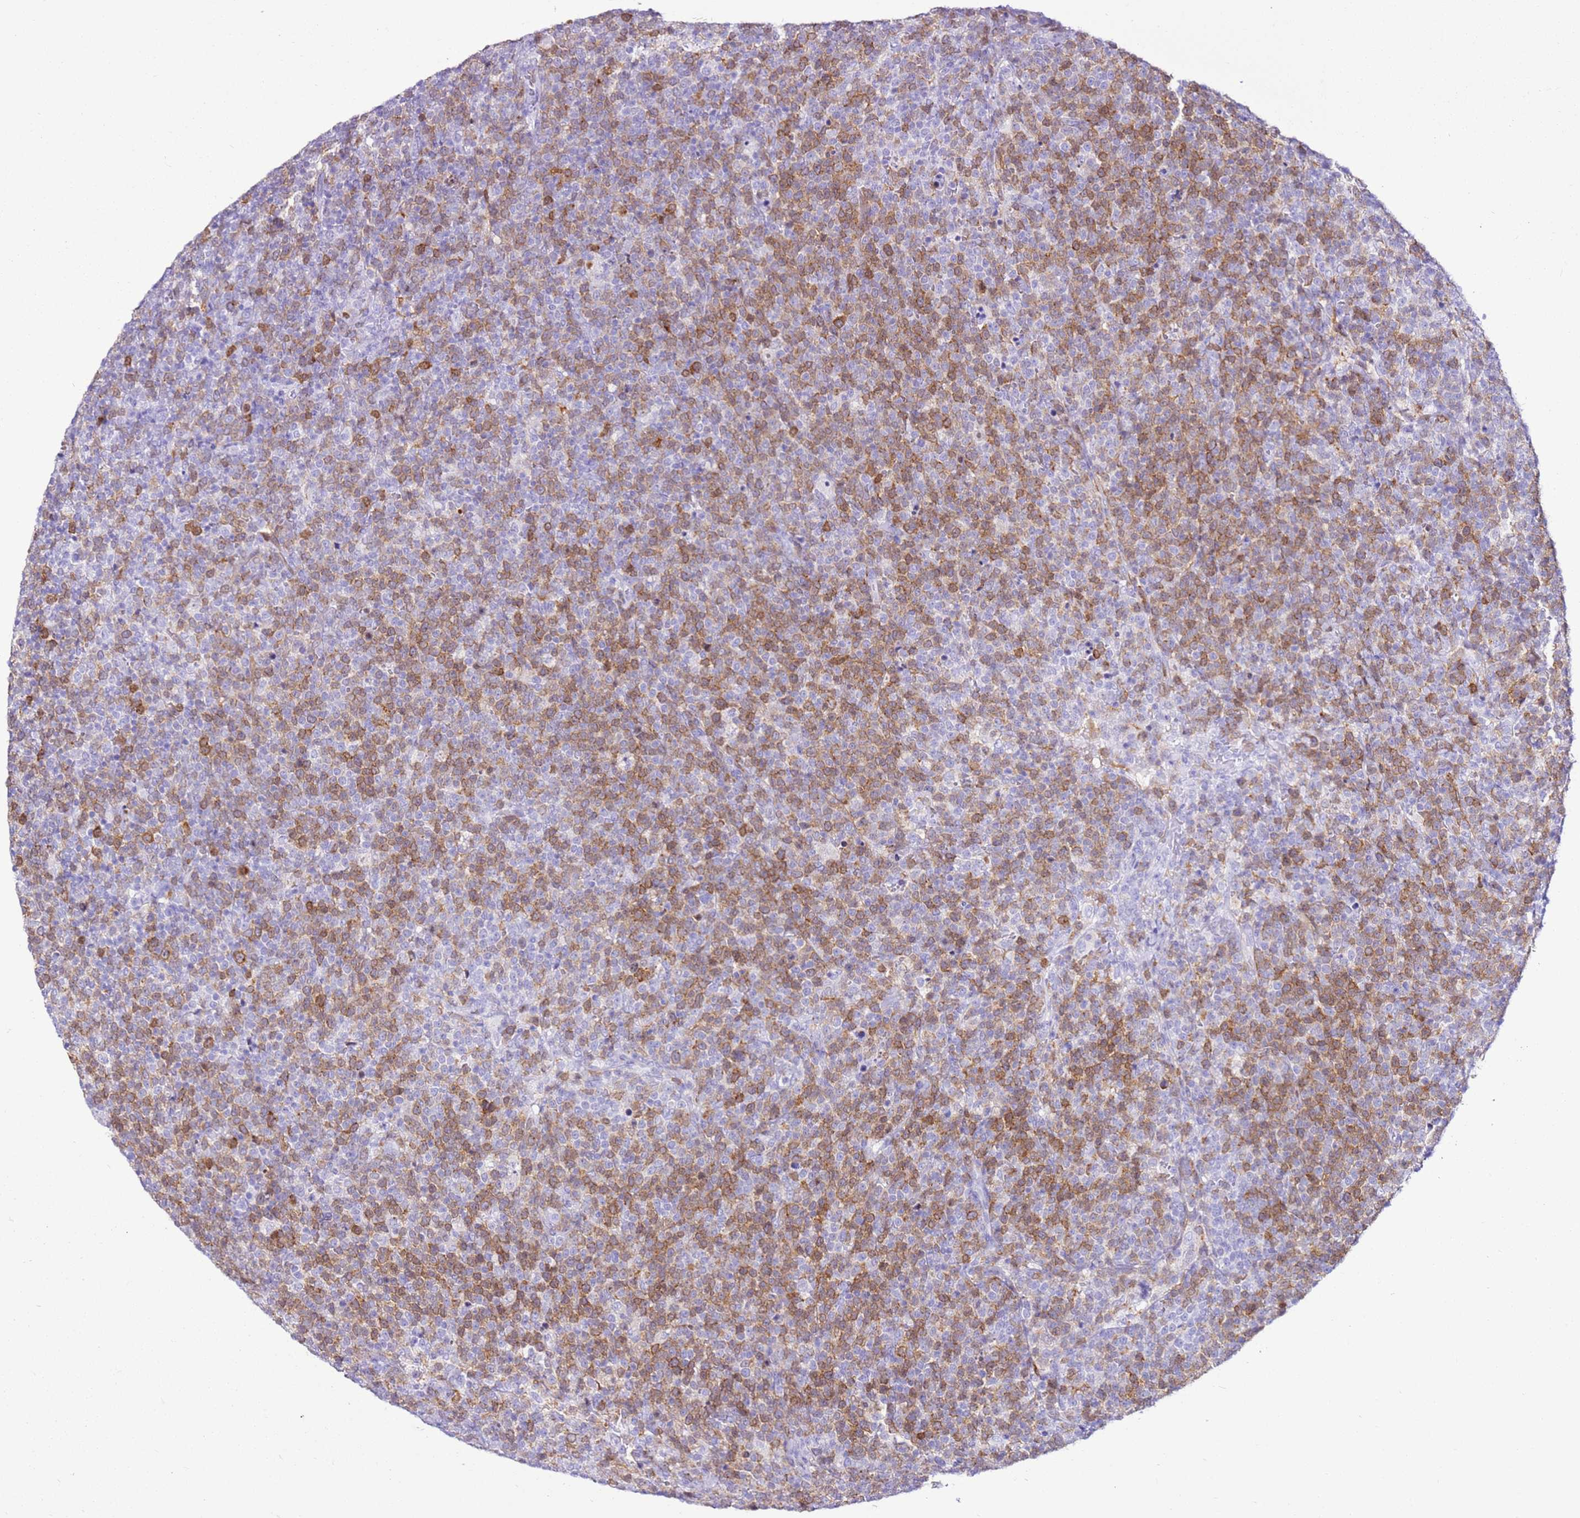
{"staining": {"intensity": "moderate", "quantity": "25%-75%", "location": "cytoplasmic/membranous"}, "tissue": "lymphoma", "cell_type": "Tumor cells", "image_type": "cancer", "snomed": [{"axis": "morphology", "description": "Malignant lymphoma, non-Hodgkin's type, High grade"}, {"axis": "topography", "description": "Lymph node"}], "caption": "Moderate cytoplasmic/membranous protein expression is identified in about 25%-75% of tumor cells in high-grade malignant lymphoma, non-Hodgkin's type.", "gene": "SPC25", "patient": {"sex": "male", "age": 61}}